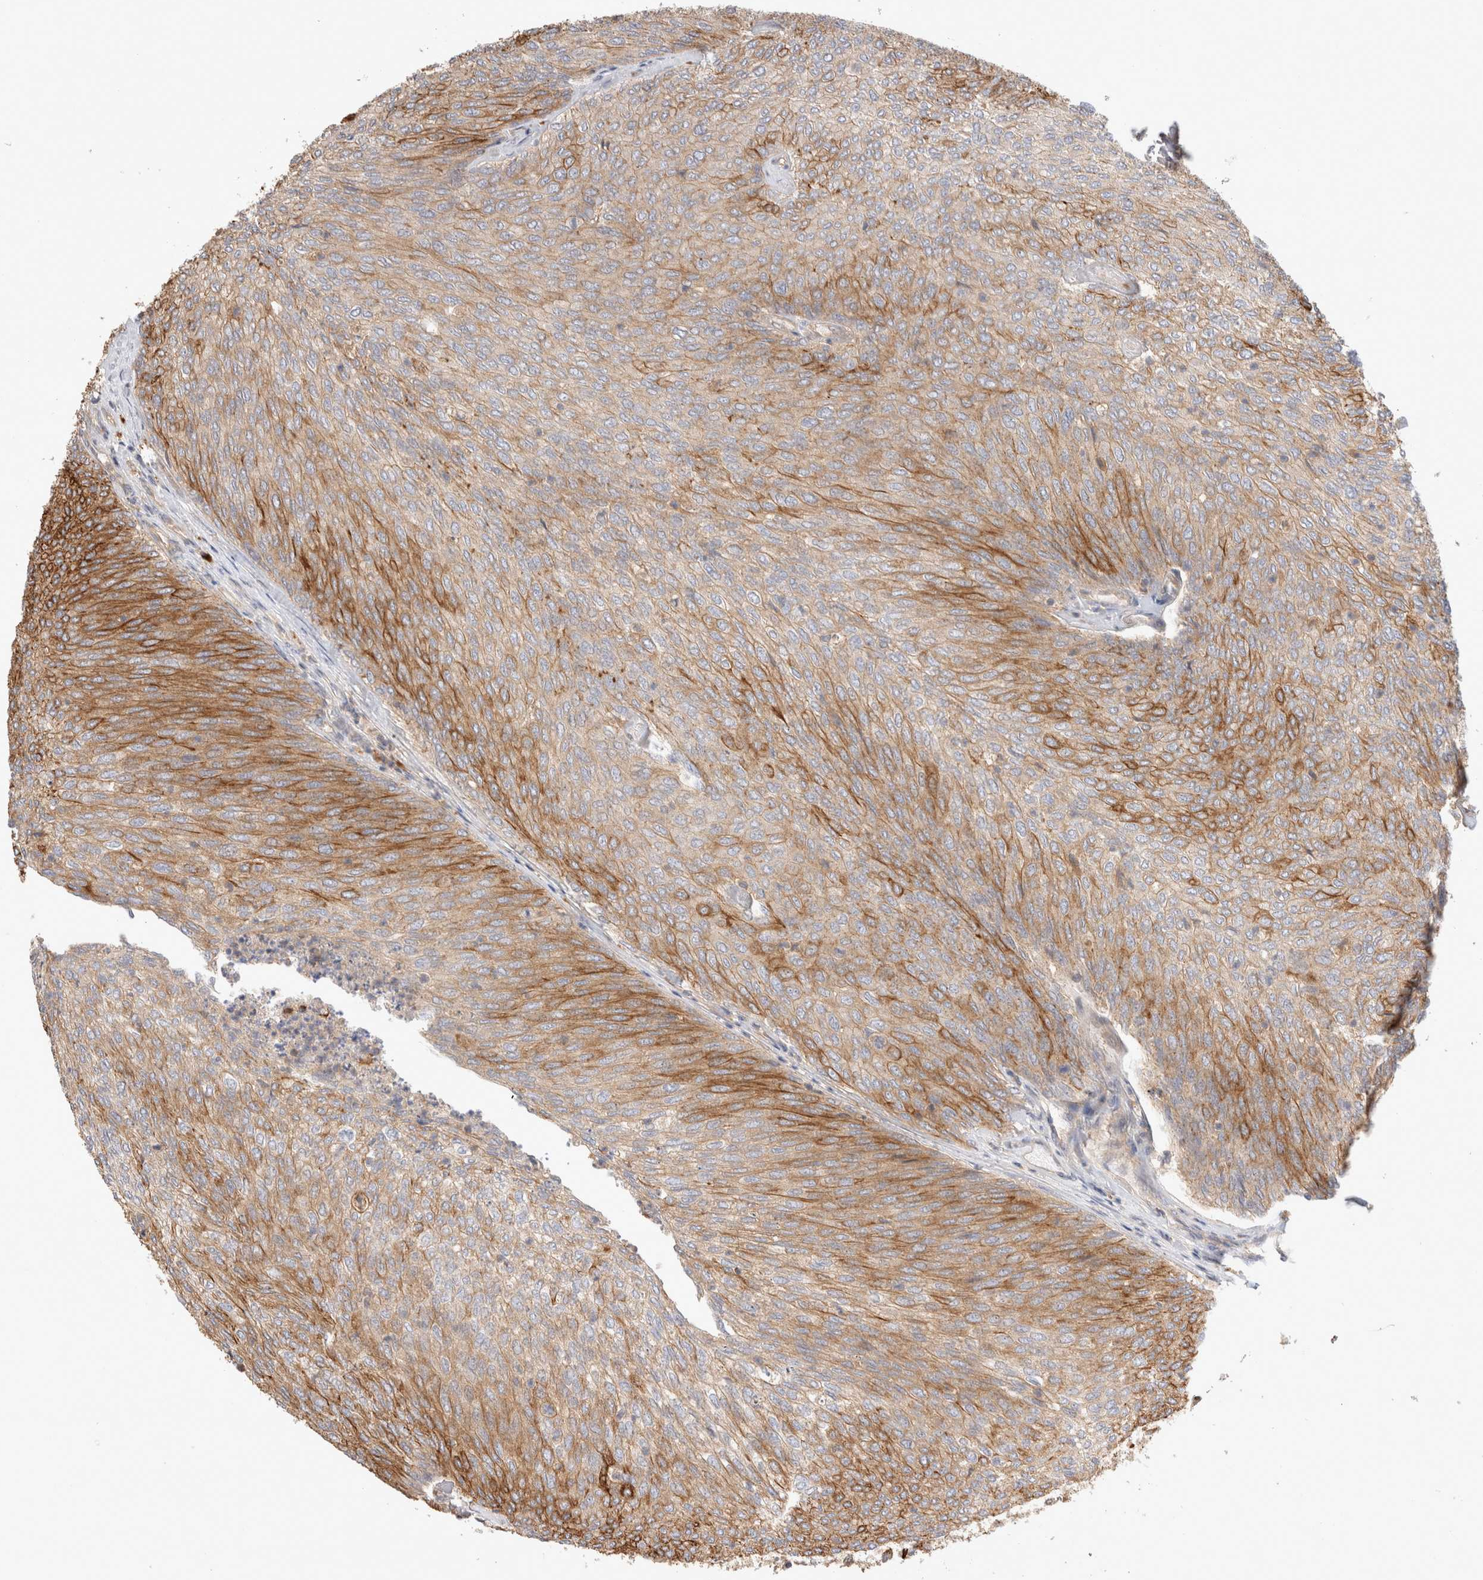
{"staining": {"intensity": "moderate", "quantity": ">75%", "location": "cytoplasmic/membranous"}, "tissue": "urothelial cancer", "cell_type": "Tumor cells", "image_type": "cancer", "snomed": [{"axis": "morphology", "description": "Urothelial carcinoma, Low grade"}, {"axis": "topography", "description": "Urinary bladder"}], "caption": "Moderate cytoplasmic/membranous protein staining is present in approximately >75% of tumor cells in low-grade urothelial carcinoma. (IHC, brightfield microscopy, high magnification).", "gene": "VPS28", "patient": {"sex": "female", "age": 79}}